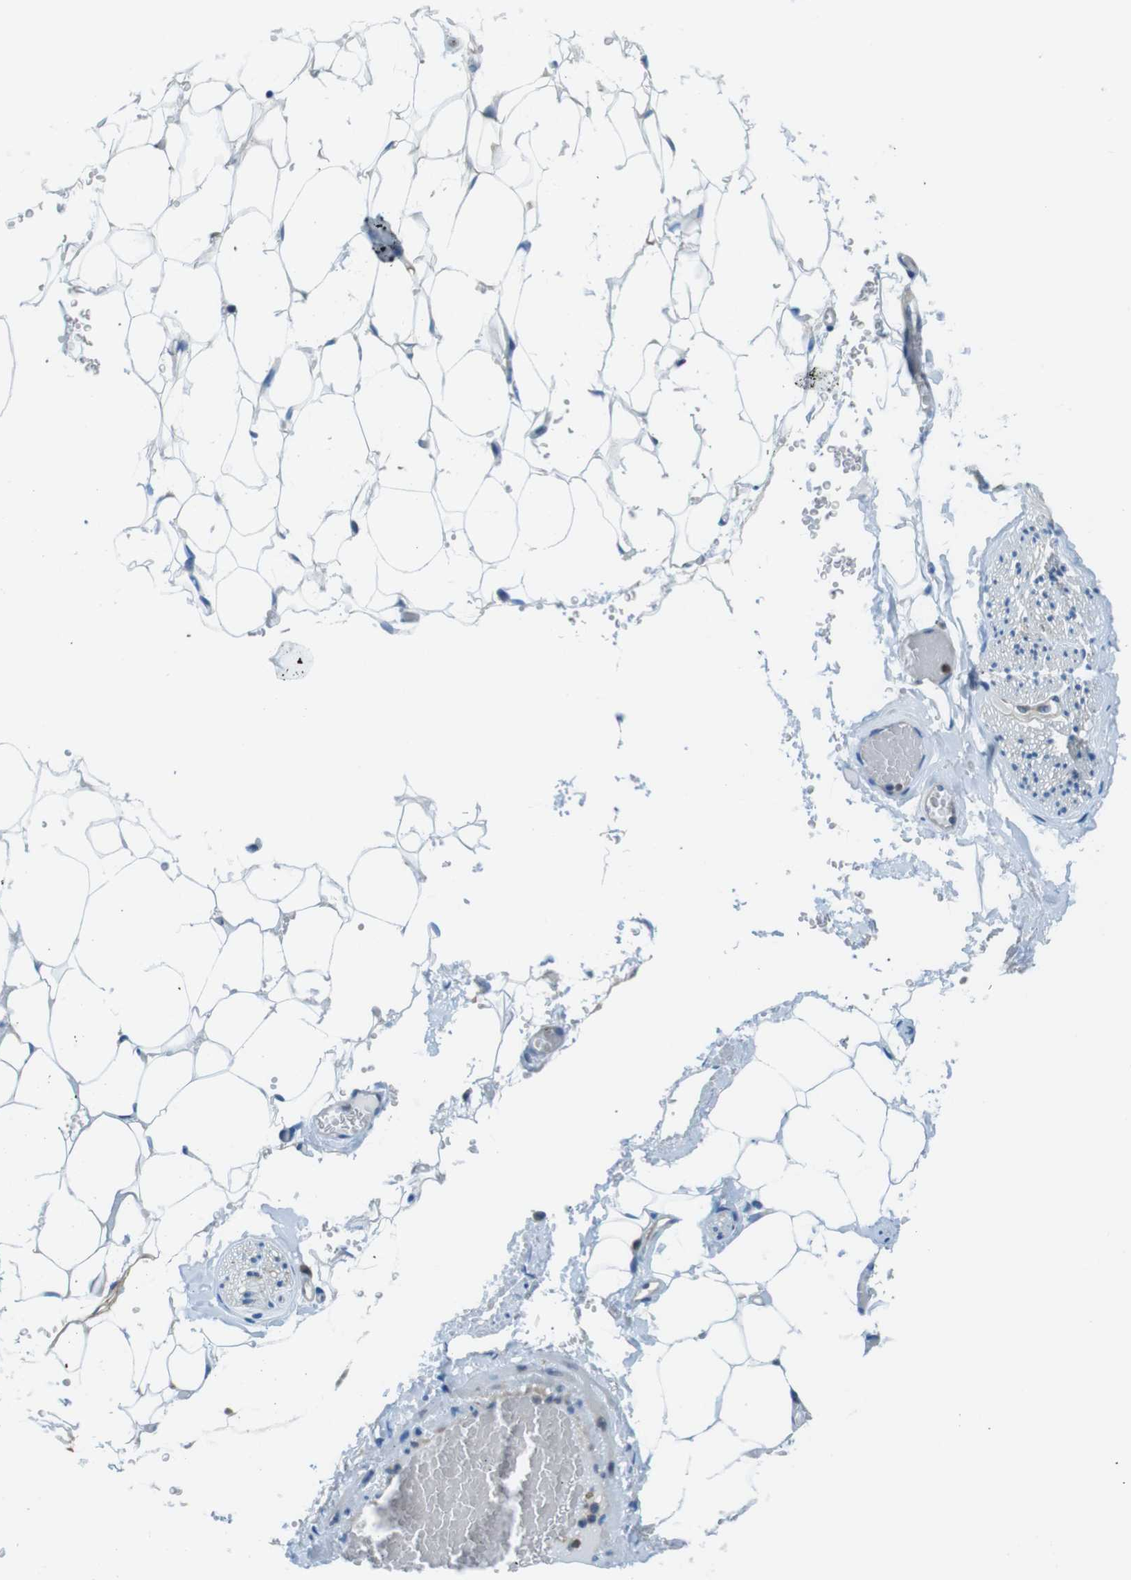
{"staining": {"intensity": "negative", "quantity": "none", "location": "none"}, "tissue": "adipose tissue", "cell_type": "Adipocytes", "image_type": "normal", "snomed": [{"axis": "morphology", "description": "Normal tissue, NOS"}, {"axis": "topography", "description": "Peripheral nerve tissue"}], "caption": "This histopathology image is of benign adipose tissue stained with immunohistochemistry to label a protein in brown with the nuclei are counter-stained blue. There is no expression in adipocytes.", "gene": "TES", "patient": {"sex": "male", "age": 70}}